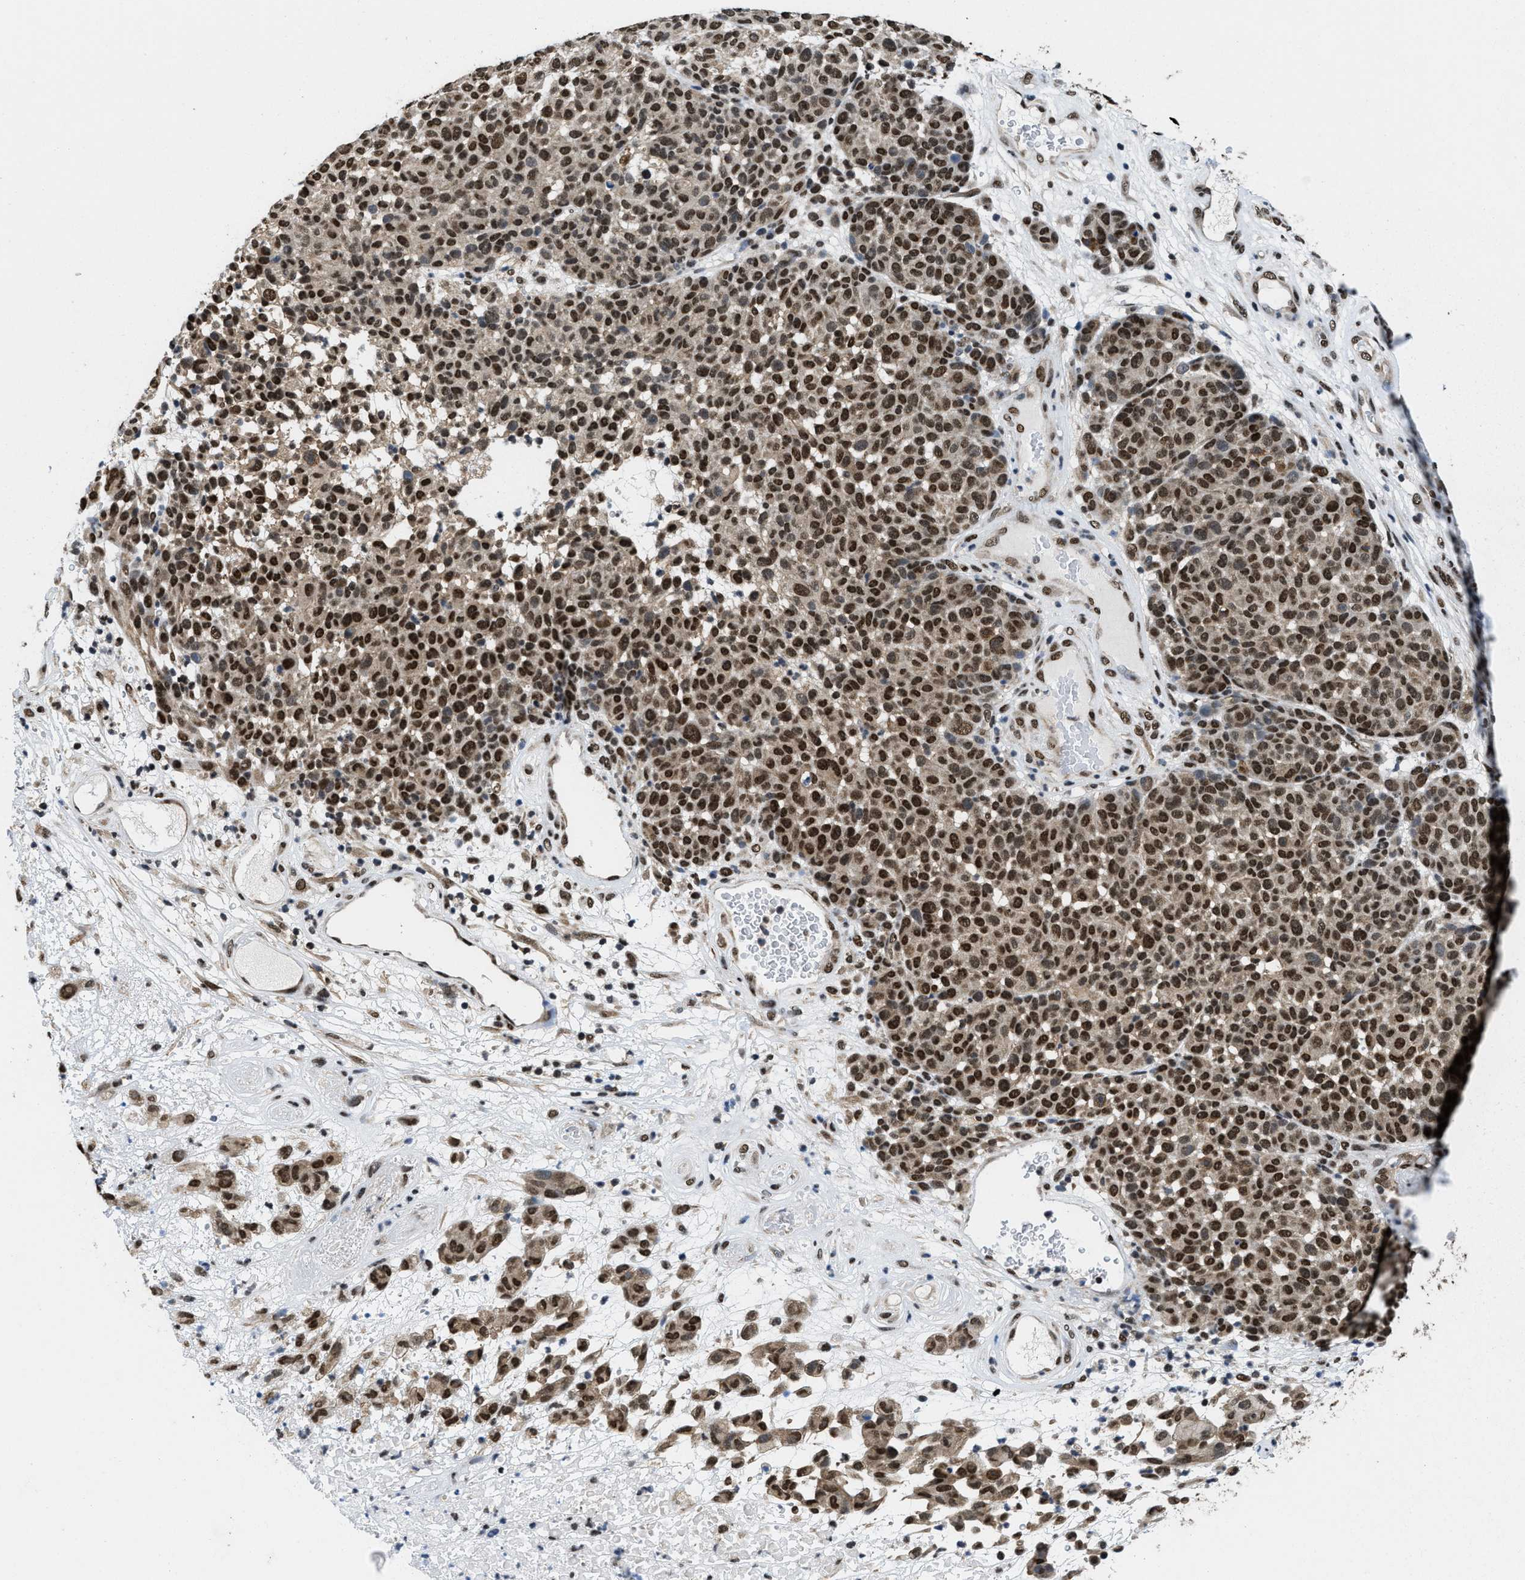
{"staining": {"intensity": "strong", "quantity": ">75%", "location": "nuclear"}, "tissue": "melanoma", "cell_type": "Tumor cells", "image_type": "cancer", "snomed": [{"axis": "morphology", "description": "Malignant melanoma, NOS"}, {"axis": "topography", "description": "Skin"}], "caption": "This histopathology image reveals melanoma stained with IHC to label a protein in brown. The nuclear of tumor cells show strong positivity for the protein. Nuclei are counter-stained blue.", "gene": "SAFB", "patient": {"sex": "male", "age": 59}}